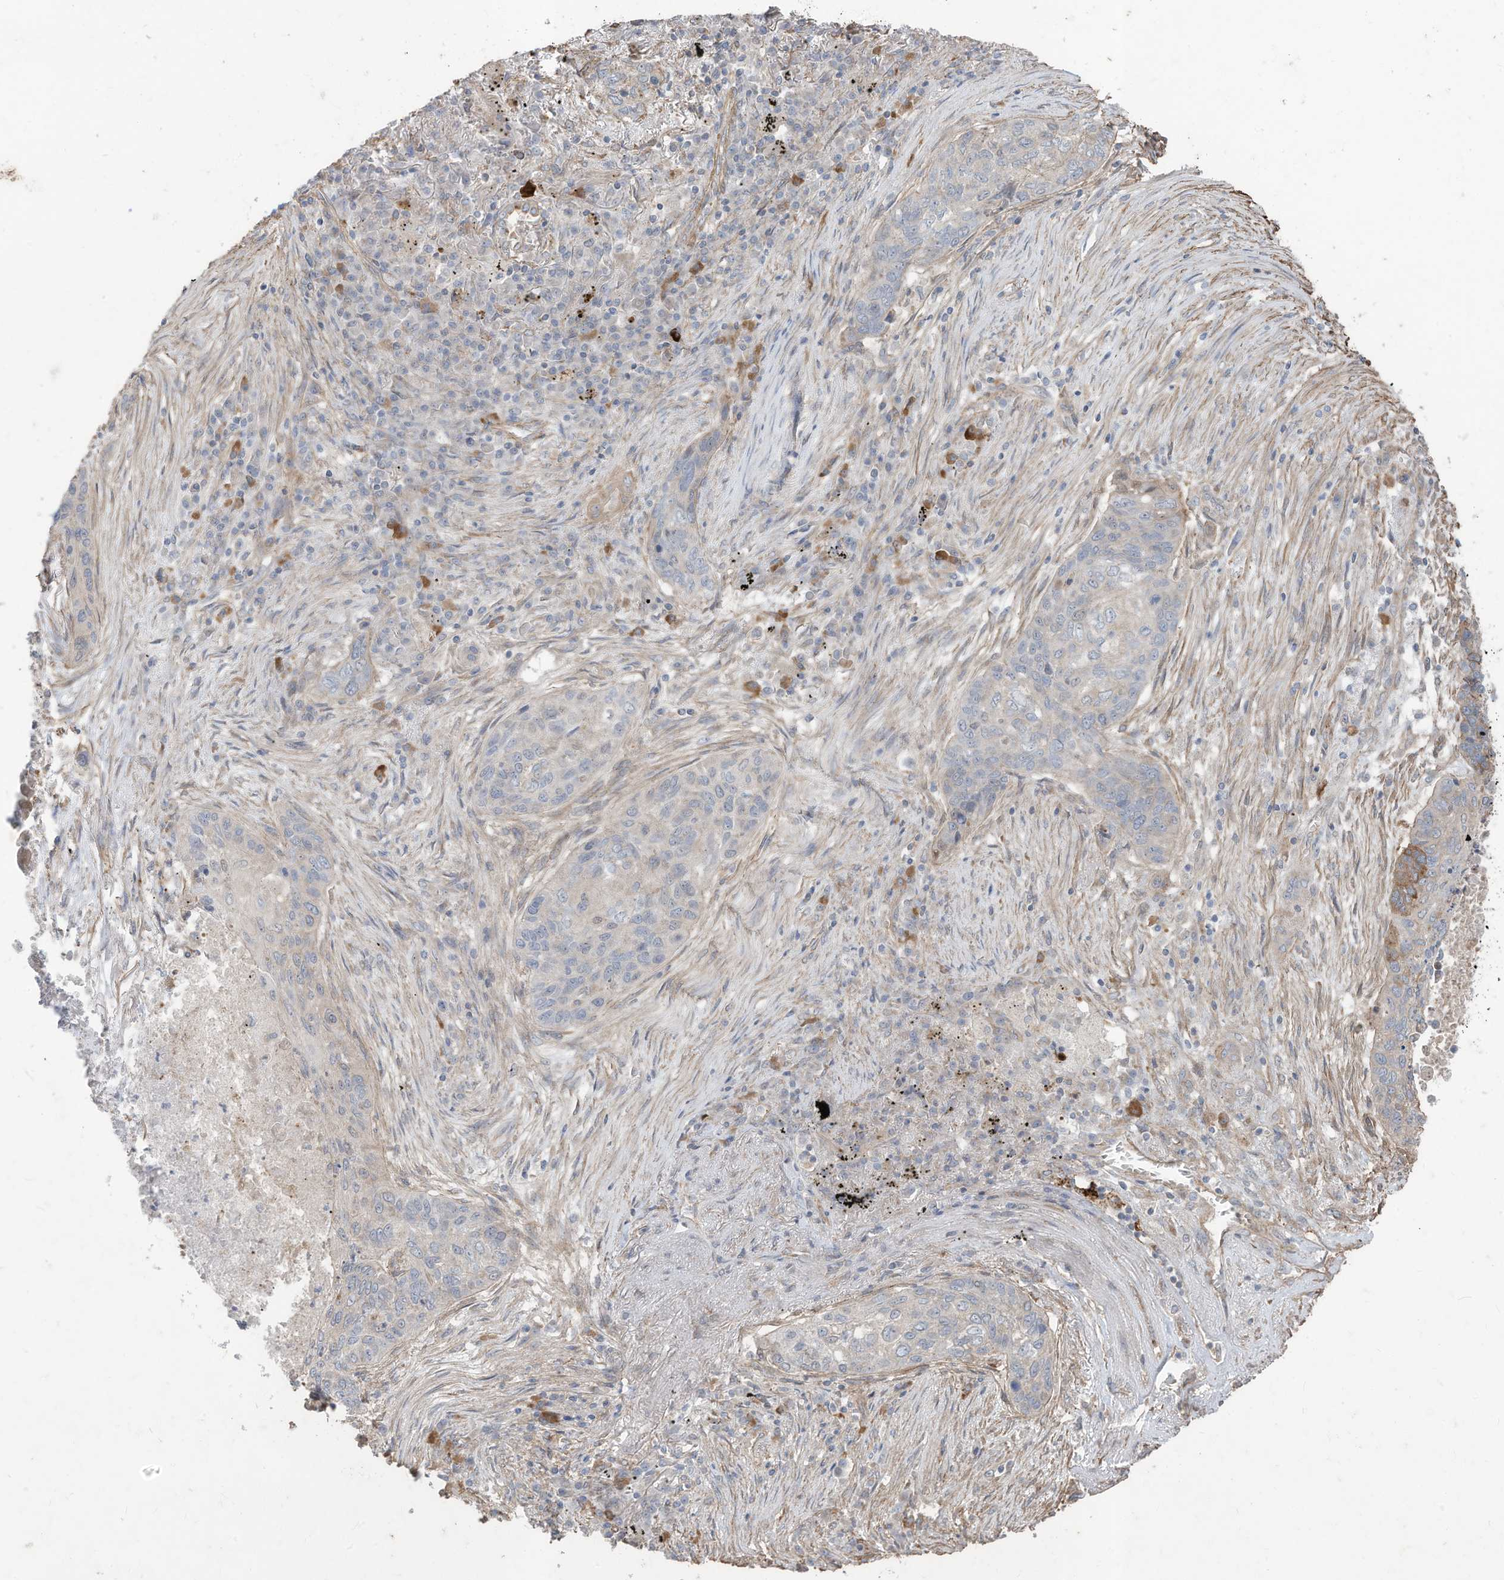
{"staining": {"intensity": "negative", "quantity": "none", "location": "none"}, "tissue": "lung cancer", "cell_type": "Tumor cells", "image_type": "cancer", "snomed": [{"axis": "morphology", "description": "Squamous cell carcinoma, NOS"}, {"axis": "topography", "description": "Lung"}], "caption": "DAB immunohistochemical staining of squamous cell carcinoma (lung) exhibits no significant expression in tumor cells. (DAB (3,3'-diaminobenzidine) immunohistochemistry visualized using brightfield microscopy, high magnification).", "gene": "SLC17A7", "patient": {"sex": "female", "age": 63}}